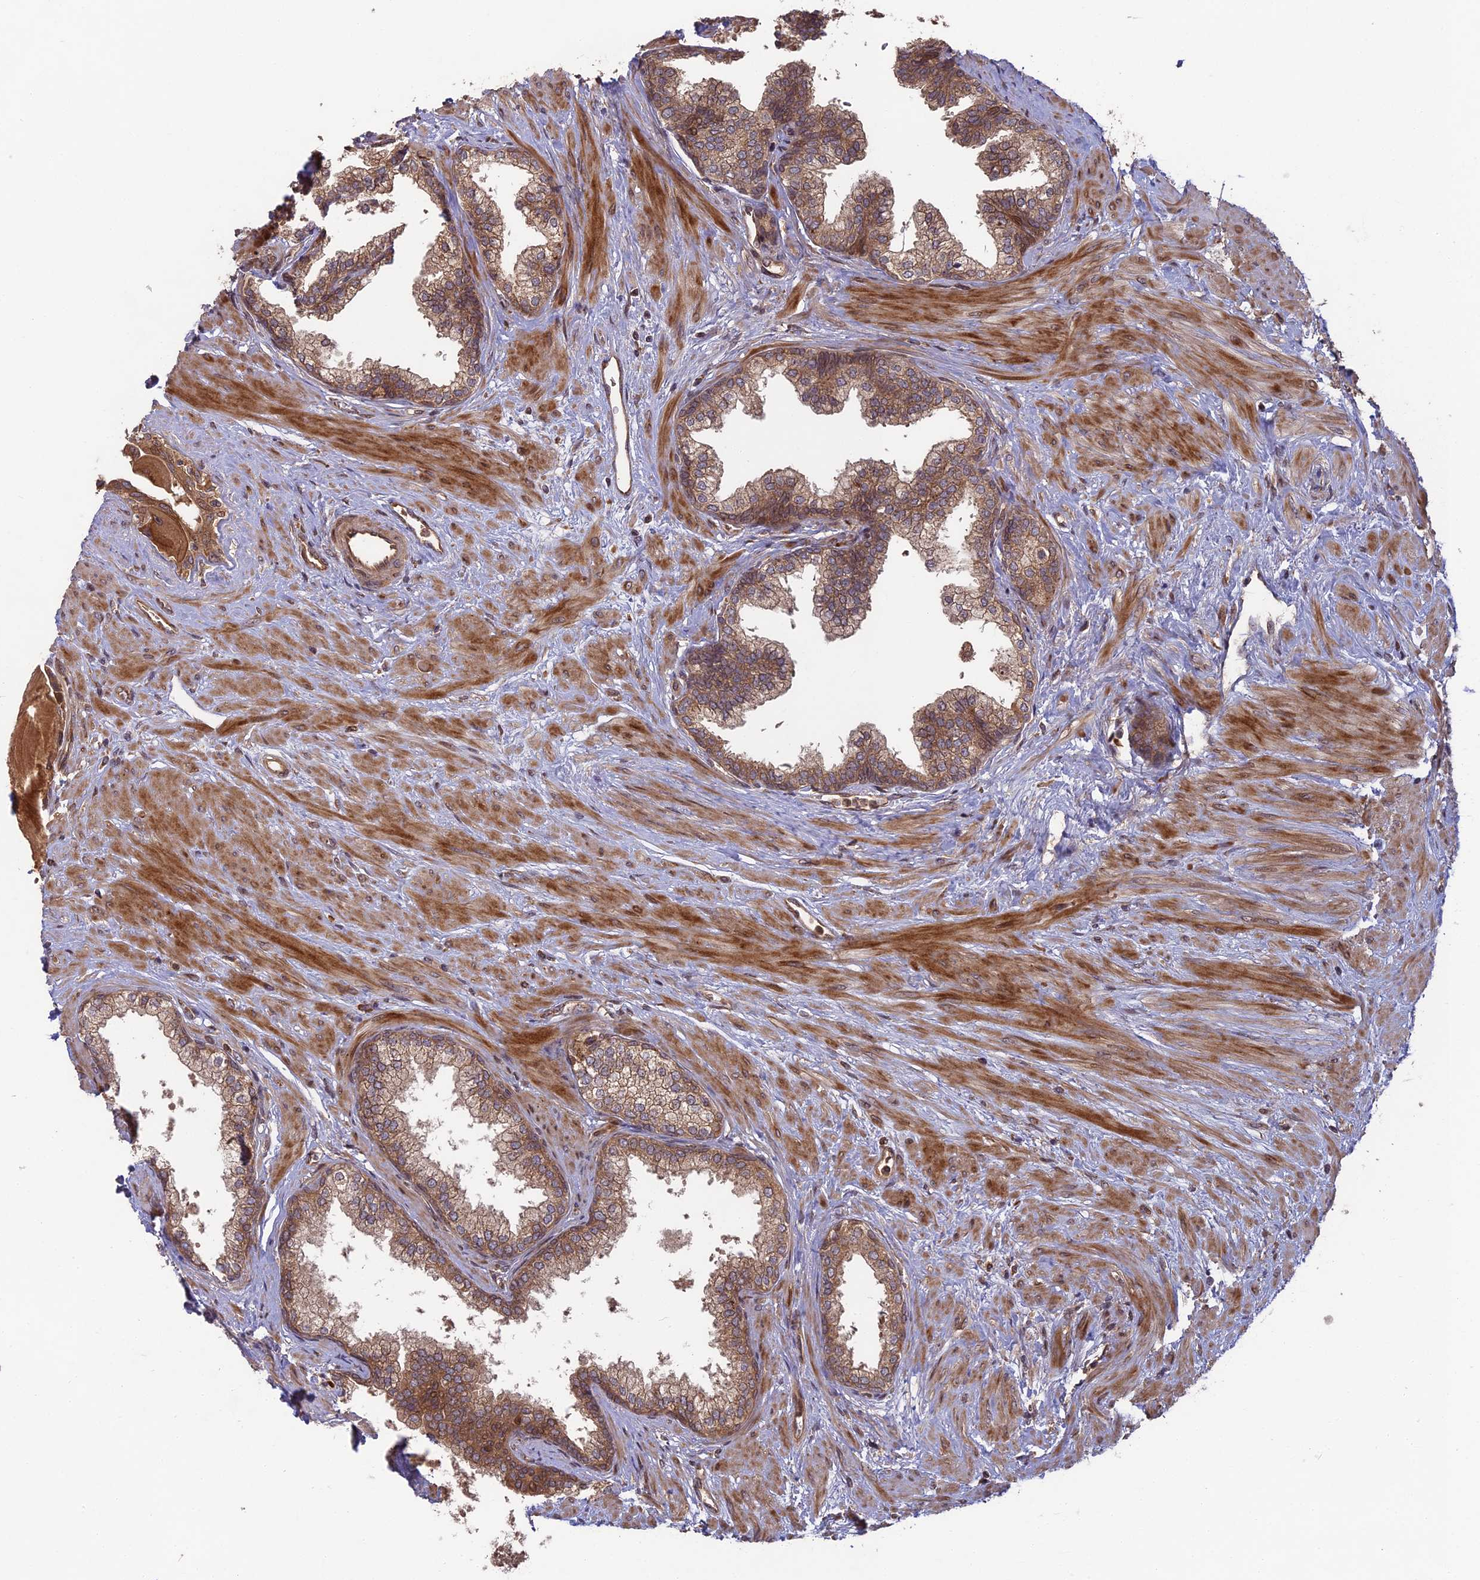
{"staining": {"intensity": "moderate", "quantity": ">75%", "location": "cytoplasmic/membranous"}, "tissue": "prostate", "cell_type": "Glandular cells", "image_type": "normal", "snomed": [{"axis": "morphology", "description": "Normal tissue, NOS"}, {"axis": "topography", "description": "Prostate"}], "caption": "This histopathology image displays IHC staining of normal prostate, with medium moderate cytoplasmic/membranous positivity in approximately >75% of glandular cells.", "gene": "TMUB2", "patient": {"sex": "male", "age": 57}}